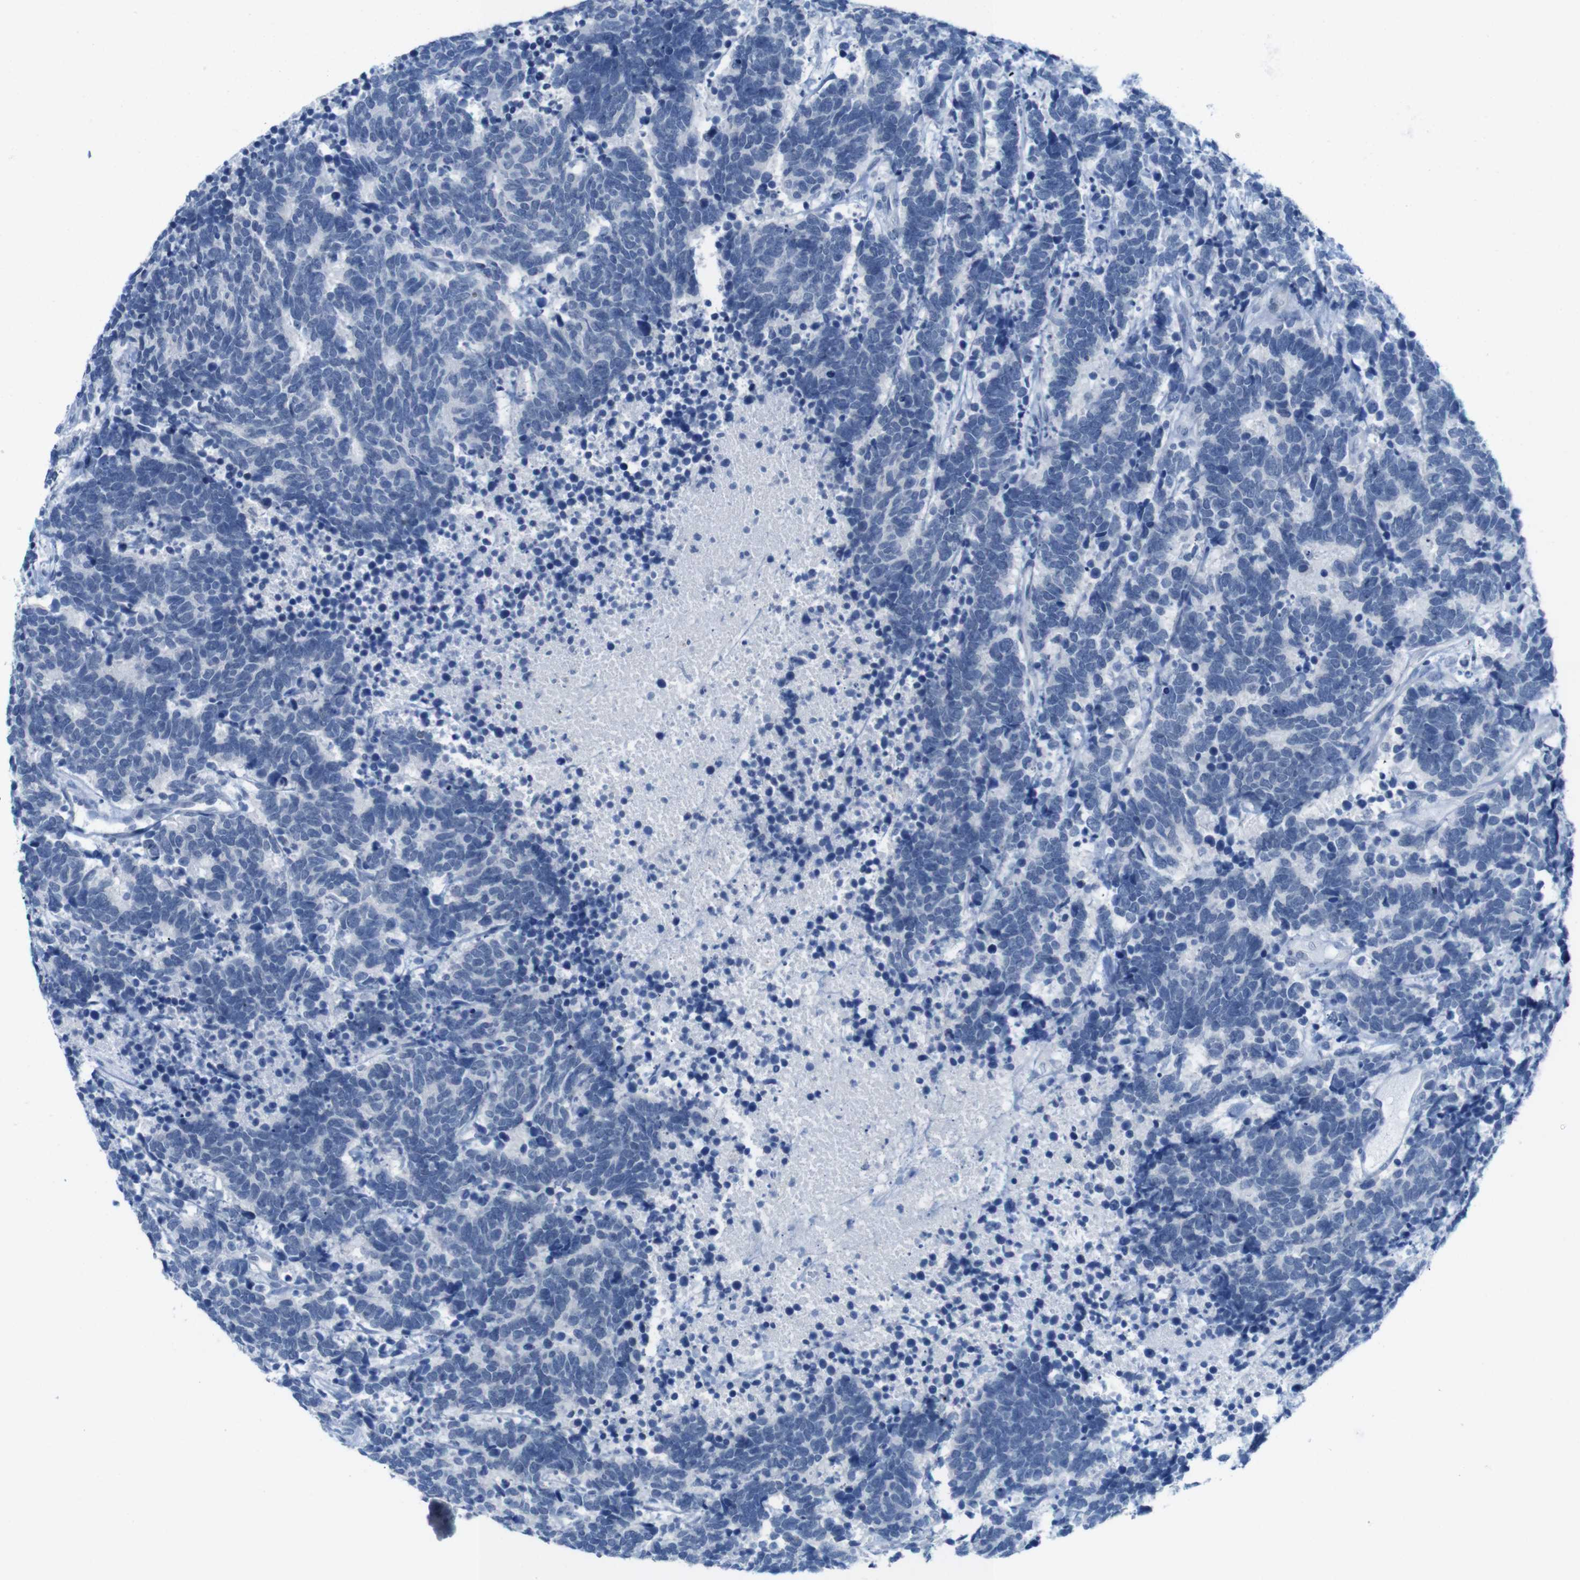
{"staining": {"intensity": "negative", "quantity": "none", "location": "none"}, "tissue": "carcinoid", "cell_type": "Tumor cells", "image_type": "cancer", "snomed": [{"axis": "morphology", "description": "Carcinoma, NOS"}, {"axis": "morphology", "description": "Carcinoid, malignant, NOS"}, {"axis": "topography", "description": "Urinary bladder"}], "caption": "Tumor cells show no significant positivity in carcinoid. (Brightfield microscopy of DAB (3,3'-diaminobenzidine) immunohistochemistry at high magnification).", "gene": "OPN1SW", "patient": {"sex": "male", "age": 57}}